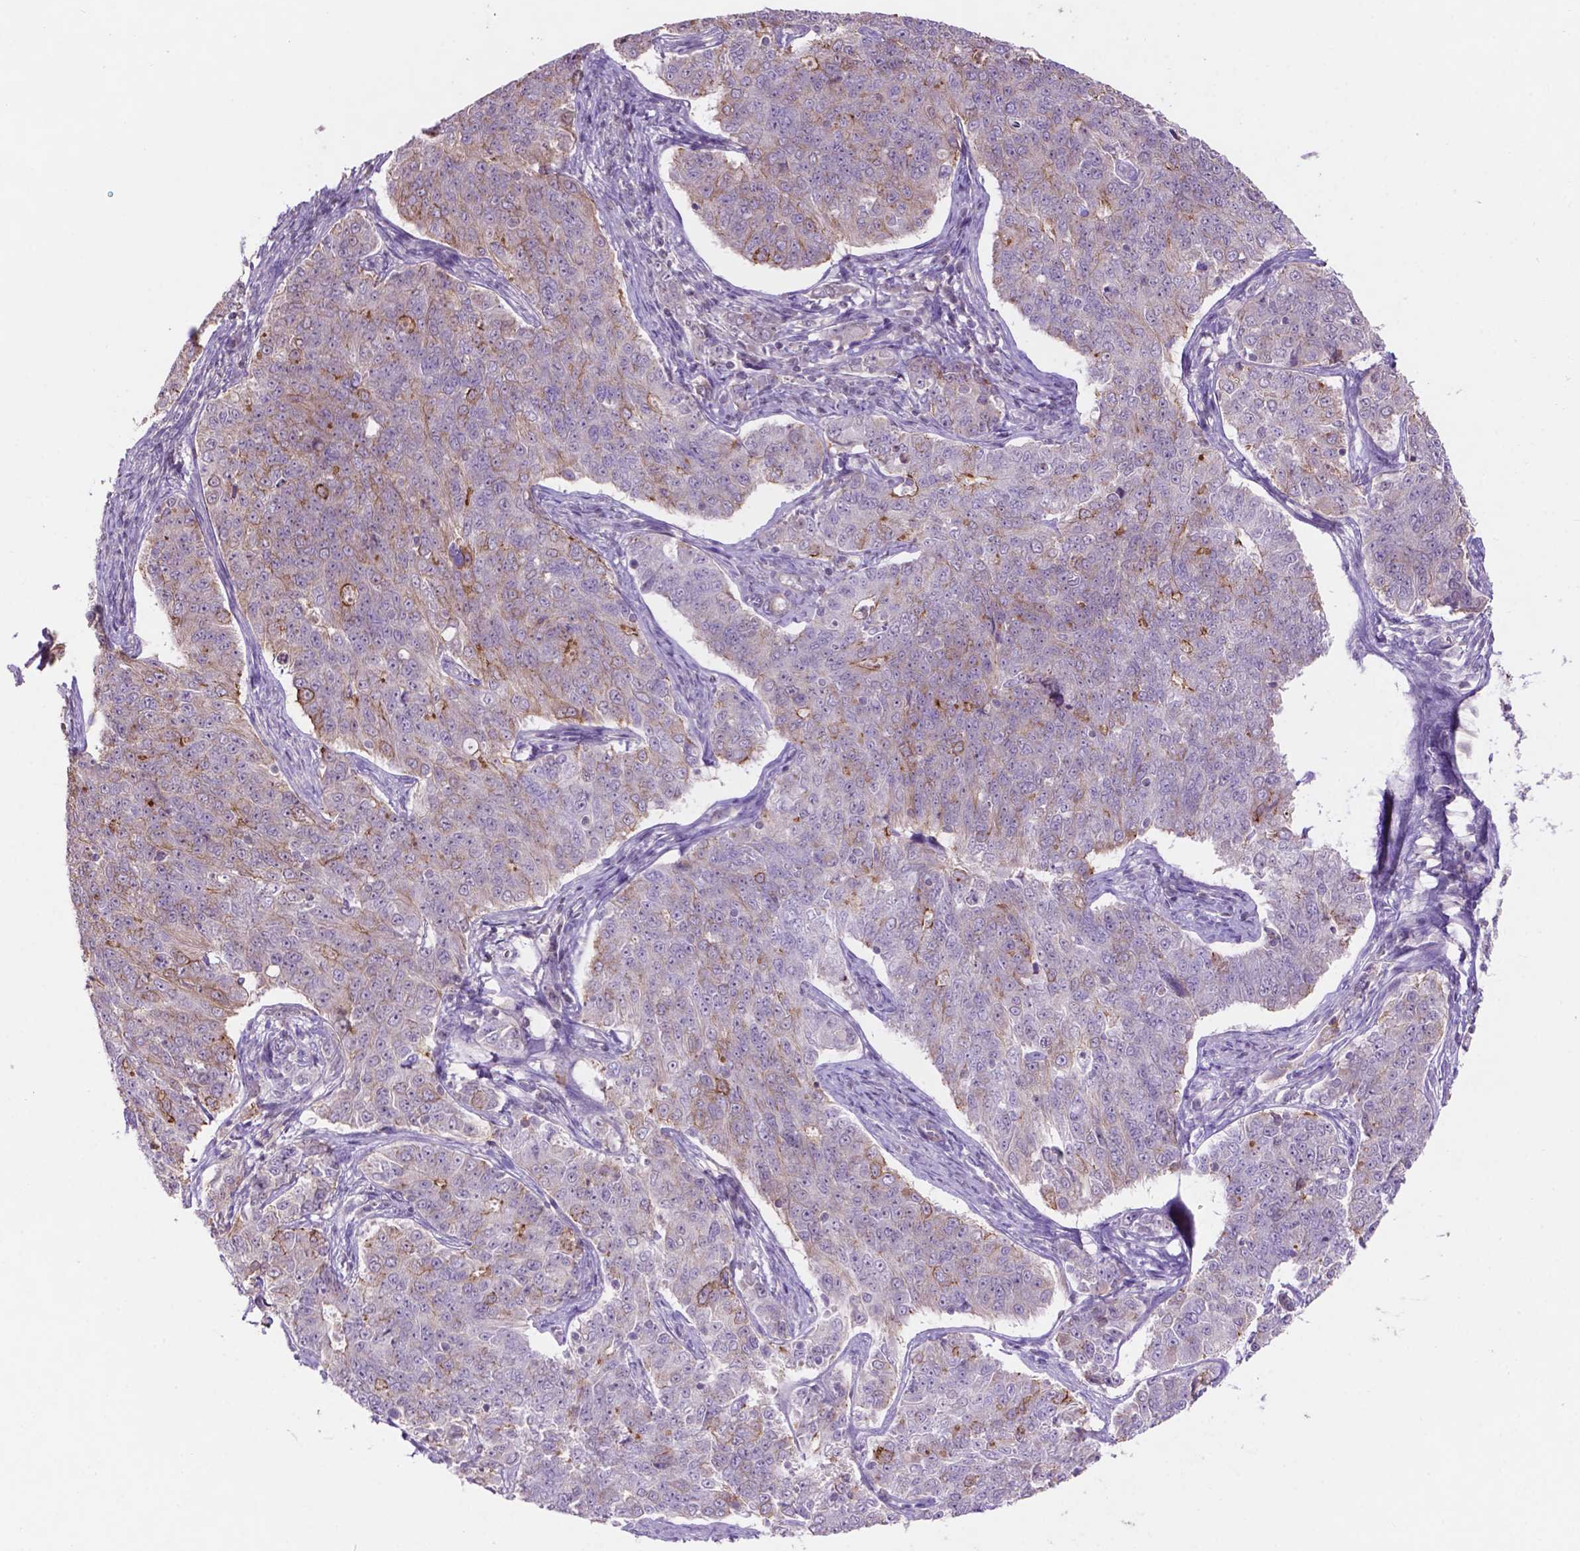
{"staining": {"intensity": "moderate", "quantity": "<25%", "location": "cytoplasmic/membranous"}, "tissue": "endometrial cancer", "cell_type": "Tumor cells", "image_type": "cancer", "snomed": [{"axis": "morphology", "description": "Adenocarcinoma, NOS"}, {"axis": "topography", "description": "Endometrium"}], "caption": "Moderate cytoplasmic/membranous protein expression is seen in approximately <25% of tumor cells in endometrial adenocarcinoma.", "gene": "ARL5C", "patient": {"sex": "female", "age": 43}}